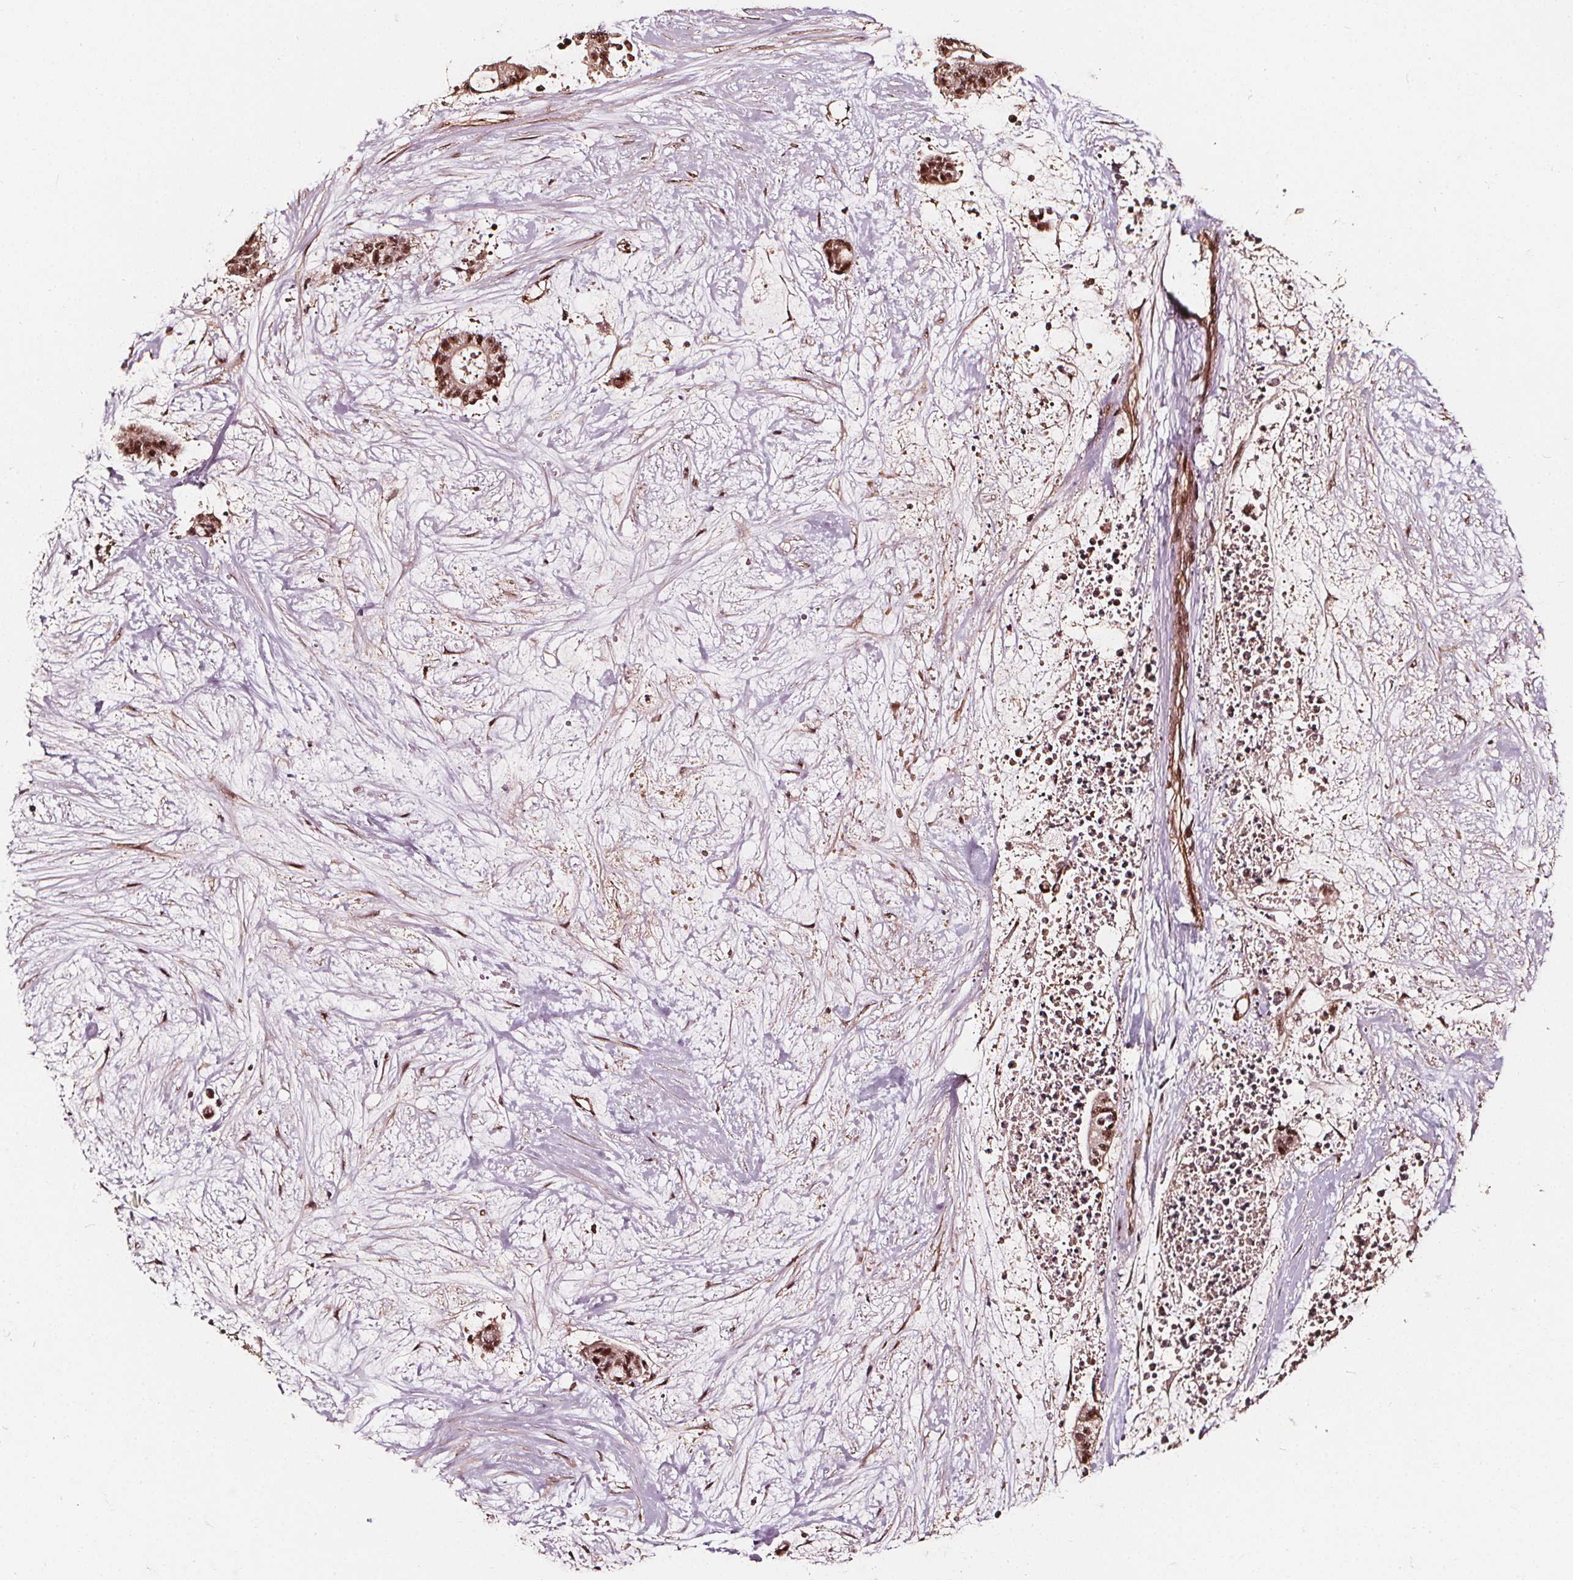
{"staining": {"intensity": "moderate", "quantity": ">75%", "location": "nuclear"}, "tissue": "liver cancer", "cell_type": "Tumor cells", "image_type": "cancer", "snomed": [{"axis": "morphology", "description": "Normal tissue, NOS"}, {"axis": "morphology", "description": "Cholangiocarcinoma"}, {"axis": "topography", "description": "Liver"}, {"axis": "topography", "description": "Peripheral nerve tissue"}], "caption": "Human liver cholangiocarcinoma stained with a protein marker exhibits moderate staining in tumor cells.", "gene": "EXOSC9", "patient": {"sex": "female", "age": 73}}